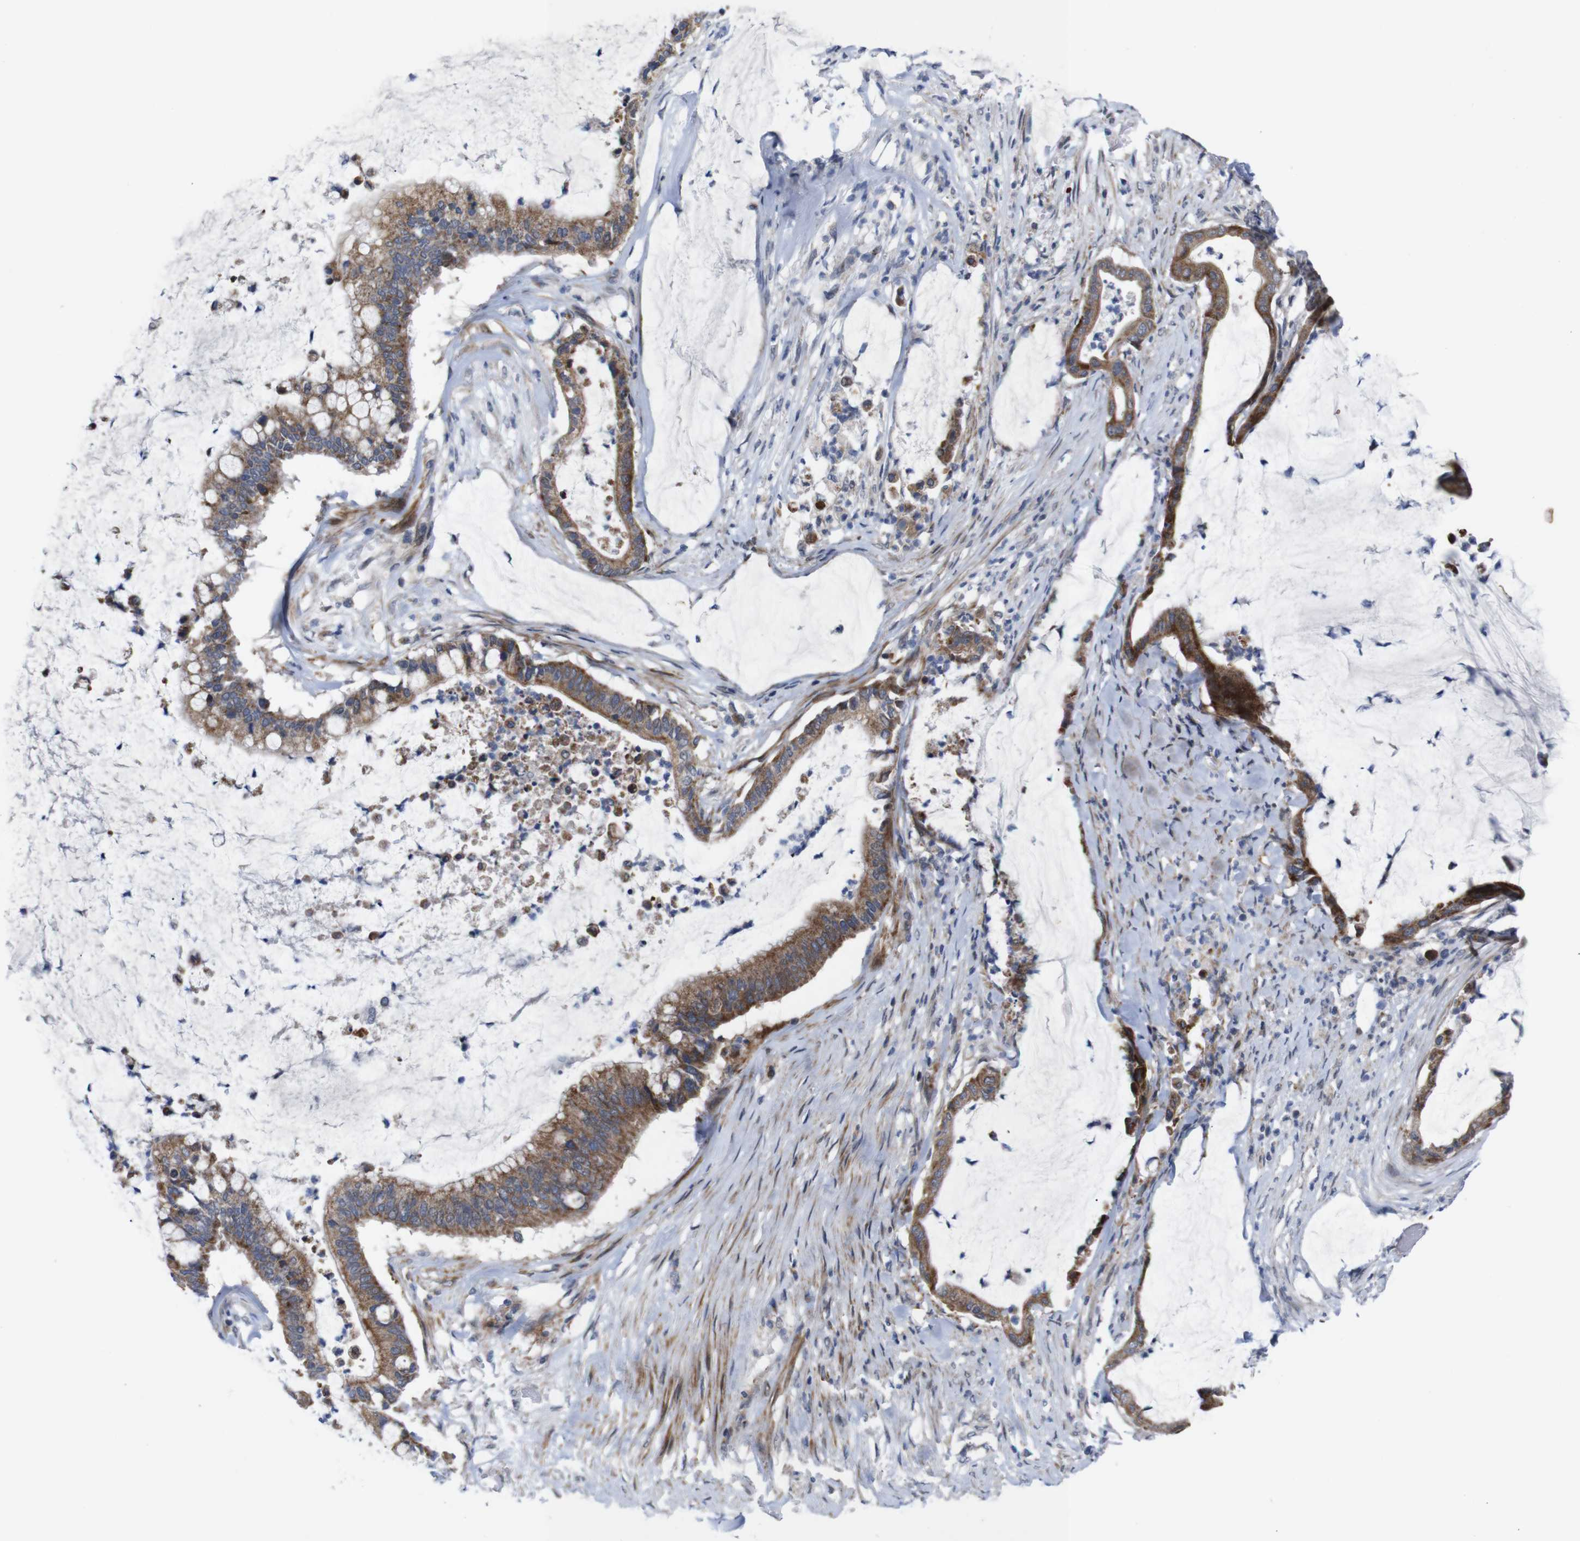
{"staining": {"intensity": "moderate", "quantity": ">75%", "location": "cytoplasmic/membranous"}, "tissue": "pancreatic cancer", "cell_type": "Tumor cells", "image_type": "cancer", "snomed": [{"axis": "morphology", "description": "Adenocarcinoma, NOS"}, {"axis": "topography", "description": "Pancreas"}], "caption": "Tumor cells demonstrate moderate cytoplasmic/membranous staining in about >75% of cells in pancreatic cancer.", "gene": "ATP7B", "patient": {"sex": "male", "age": 41}}